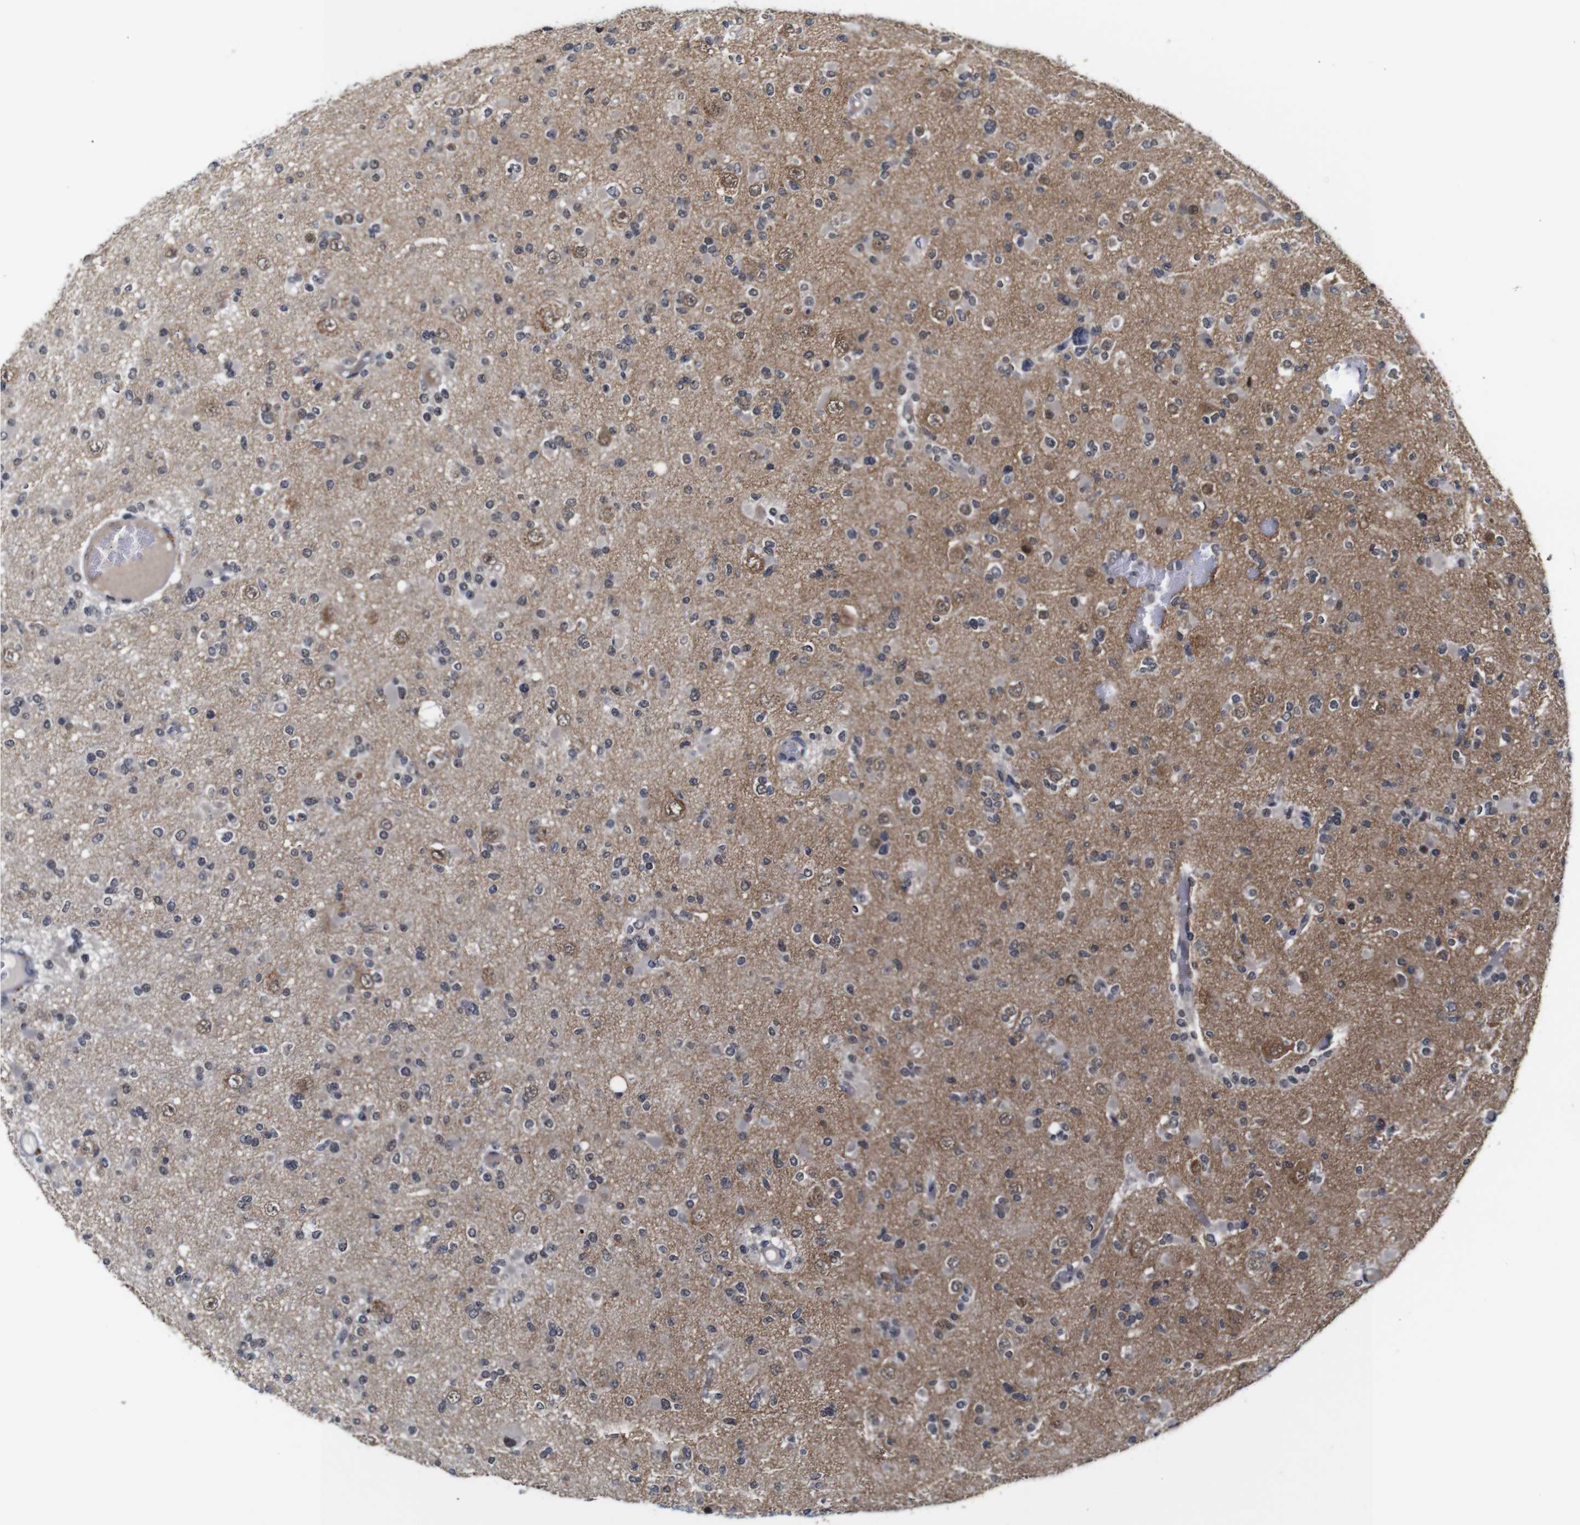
{"staining": {"intensity": "negative", "quantity": "none", "location": "none"}, "tissue": "glioma", "cell_type": "Tumor cells", "image_type": "cancer", "snomed": [{"axis": "morphology", "description": "Glioma, malignant, Low grade"}, {"axis": "topography", "description": "Brain"}], "caption": "Immunohistochemical staining of low-grade glioma (malignant) exhibits no significant staining in tumor cells. (DAB (3,3'-diaminobenzidine) IHC, high magnification).", "gene": "NTRK3", "patient": {"sex": "female", "age": 22}}